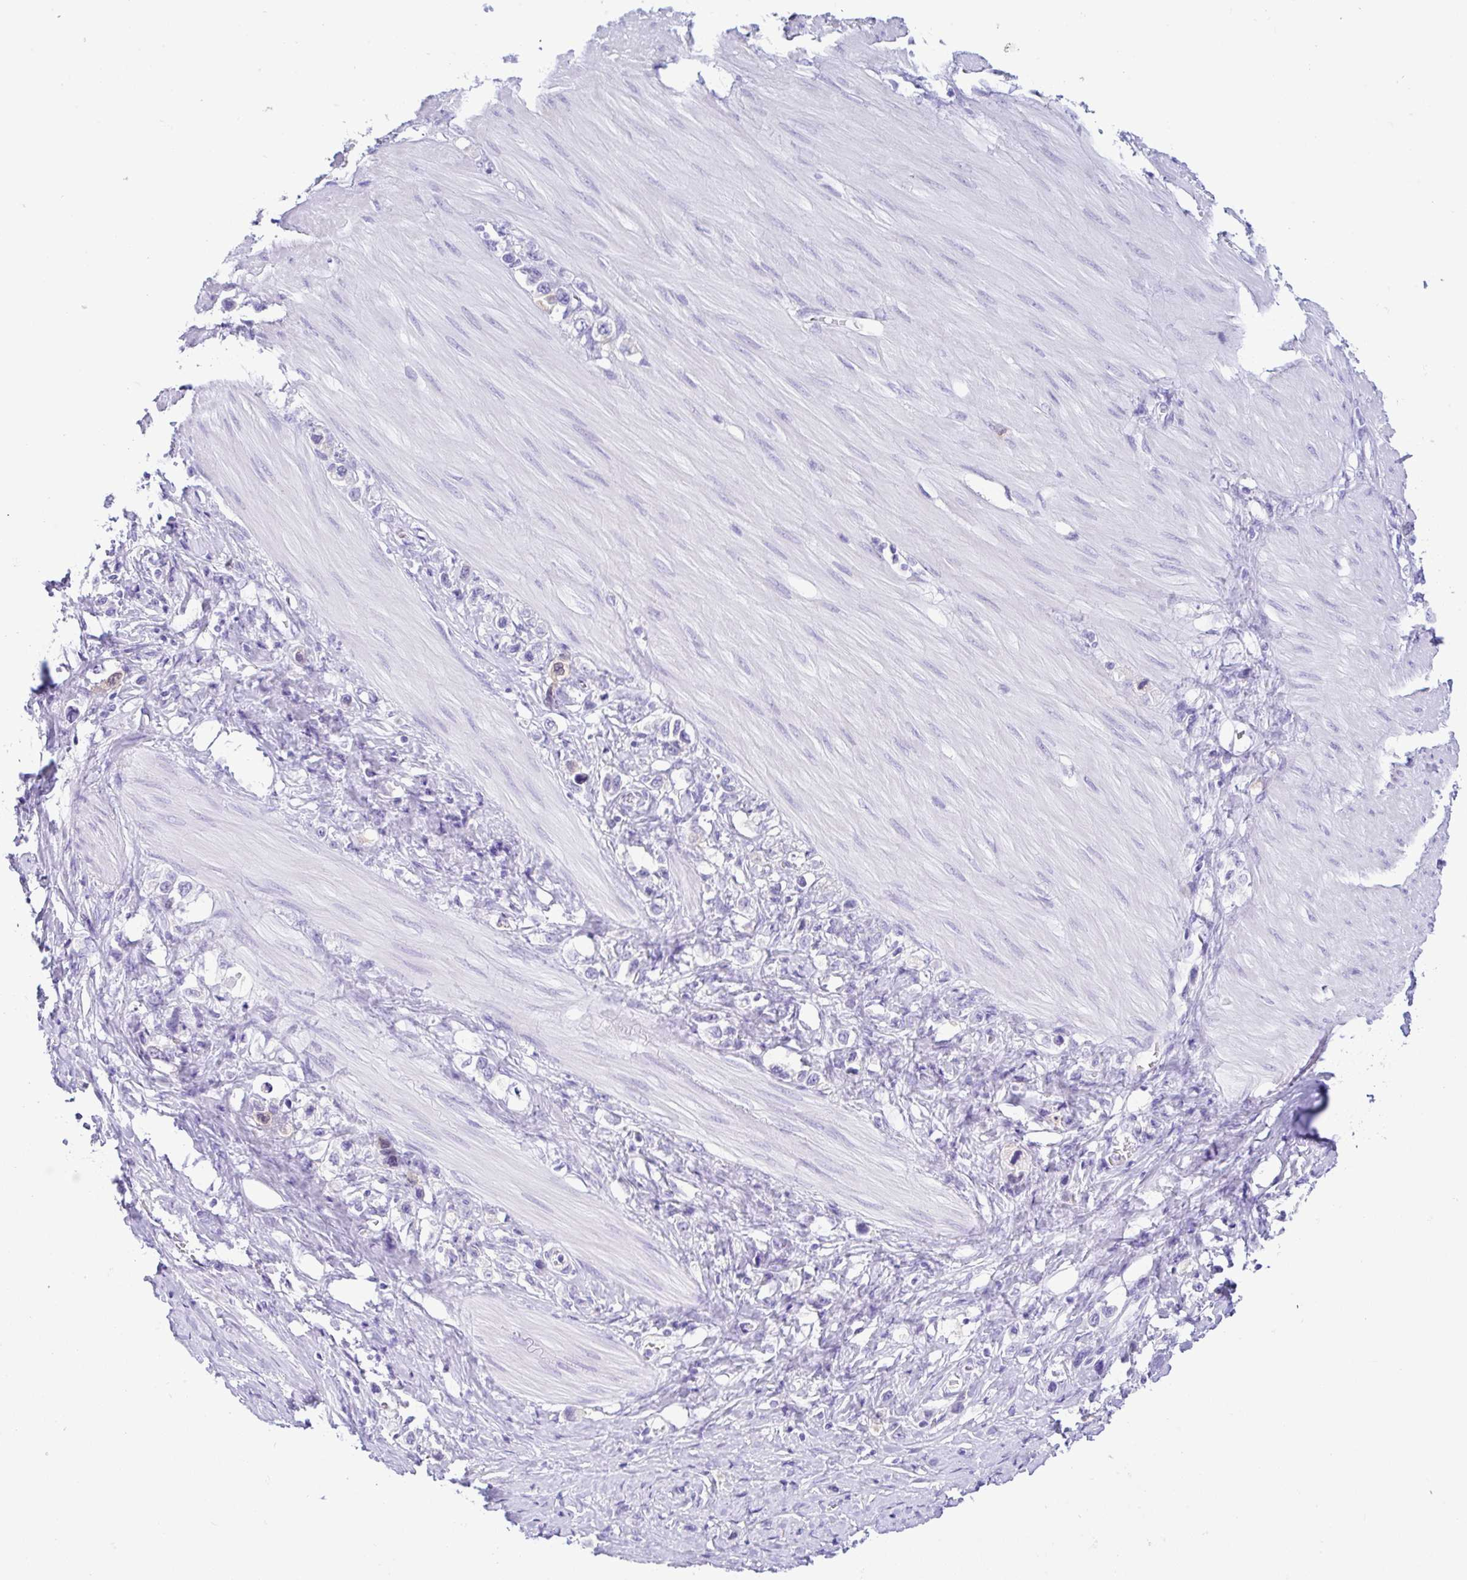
{"staining": {"intensity": "negative", "quantity": "none", "location": "none"}, "tissue": "stomach cancer", "cell_type": "Tumor cells", "image_type": "cancer", "snomed": [{"axis": "morphology", "description": "Adenocarcinoma, NOS"}, {"axis": "topography", "description": "Stomach"}], "caption": "High magnification brightfield microscopy of stomach adenocarcinoma stained with DAB (brown) and counterstained with hematoxylin (blue): tumor cells show no significant expression. The staining was performed using DAB (3,3'-diaminobenzidine) to visualize the protein expression in brown, while the nuclei were stained in blue with hematoxylin (Magnification: 20x).", "gene": "RRM2", "patient": {"sex": "female", "age": 65}}